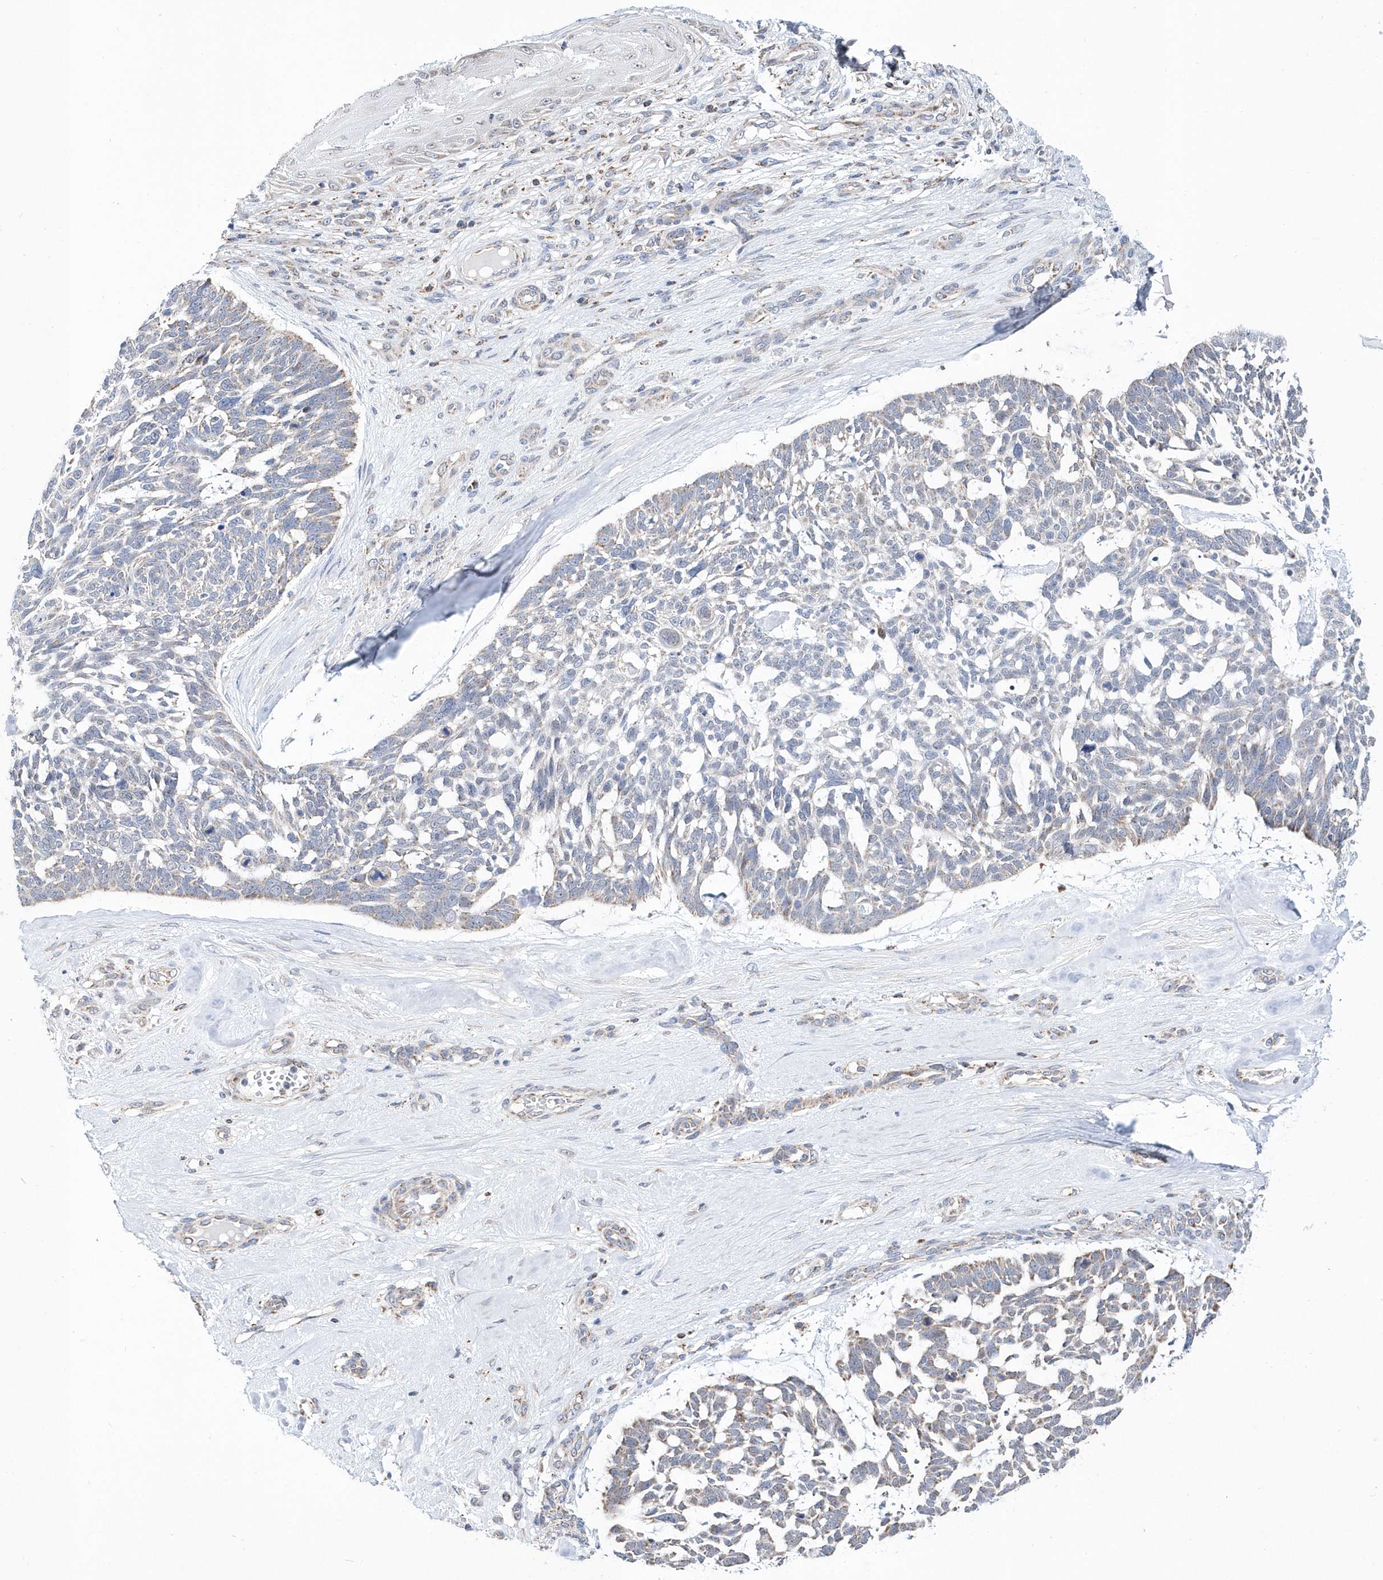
{"staining": {"intensity": "negative", "quantity": "none", "location": "none"}, "tissue": "skin cancer", "cell_type": "Tumor cells", "image_type": "cancer", "snomed": [{"axis": "morphology", "description": "Basal cell carcinoma"}, {"axis": "topography", "description": "Skin"}], "caption": "Immunohistochemistry (IHC) histopathology image of neoplastic tissue: human basal cell carcinoma (skin) stained with DAB demonstrates no significant protein expression in tumor cells.", "gene": "SPATA5", "patient": {"sex": "male", "age": 88}}